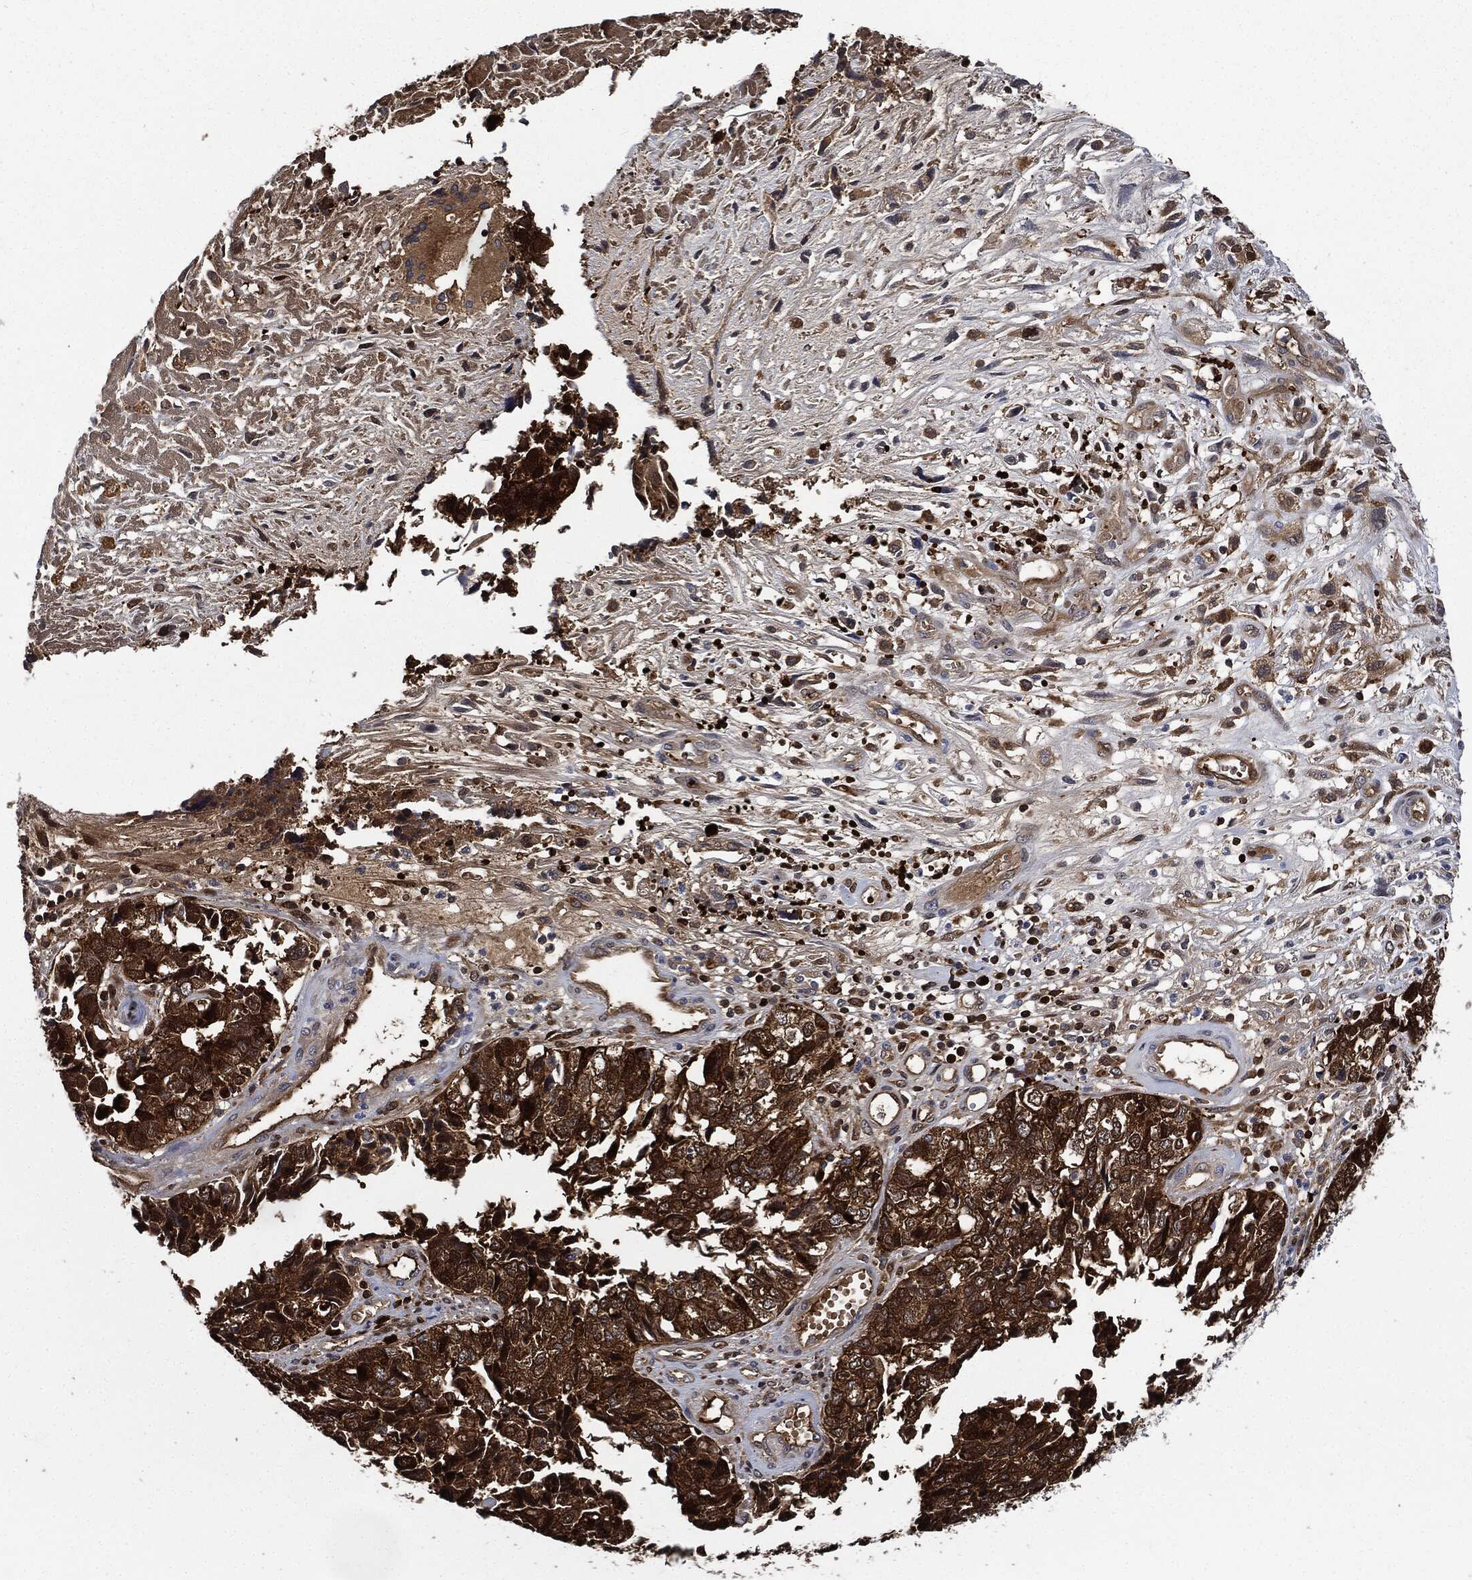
{"staining": {"intensity": "strong", "quantity": ">75%", "location": "cytoplasmic/membranous"}, "tissue": "cervical cancer", "cell_type": "Tumor cells", "image_type": "cancer", "snomed": [{"axis": "morphology", "description": "Squamous cell carcinoma, NOS"}, {"axis": "topography", "description": "Cervix"}], "caption": "Cervical squamous cell carcinoma stained for a protein (brown) shows strong cytoplasmic/membranous positive expression in approximately >75% of tumor cells.", "gene": "PRDX2", "patient": {"sex": "female", "age": 63}}